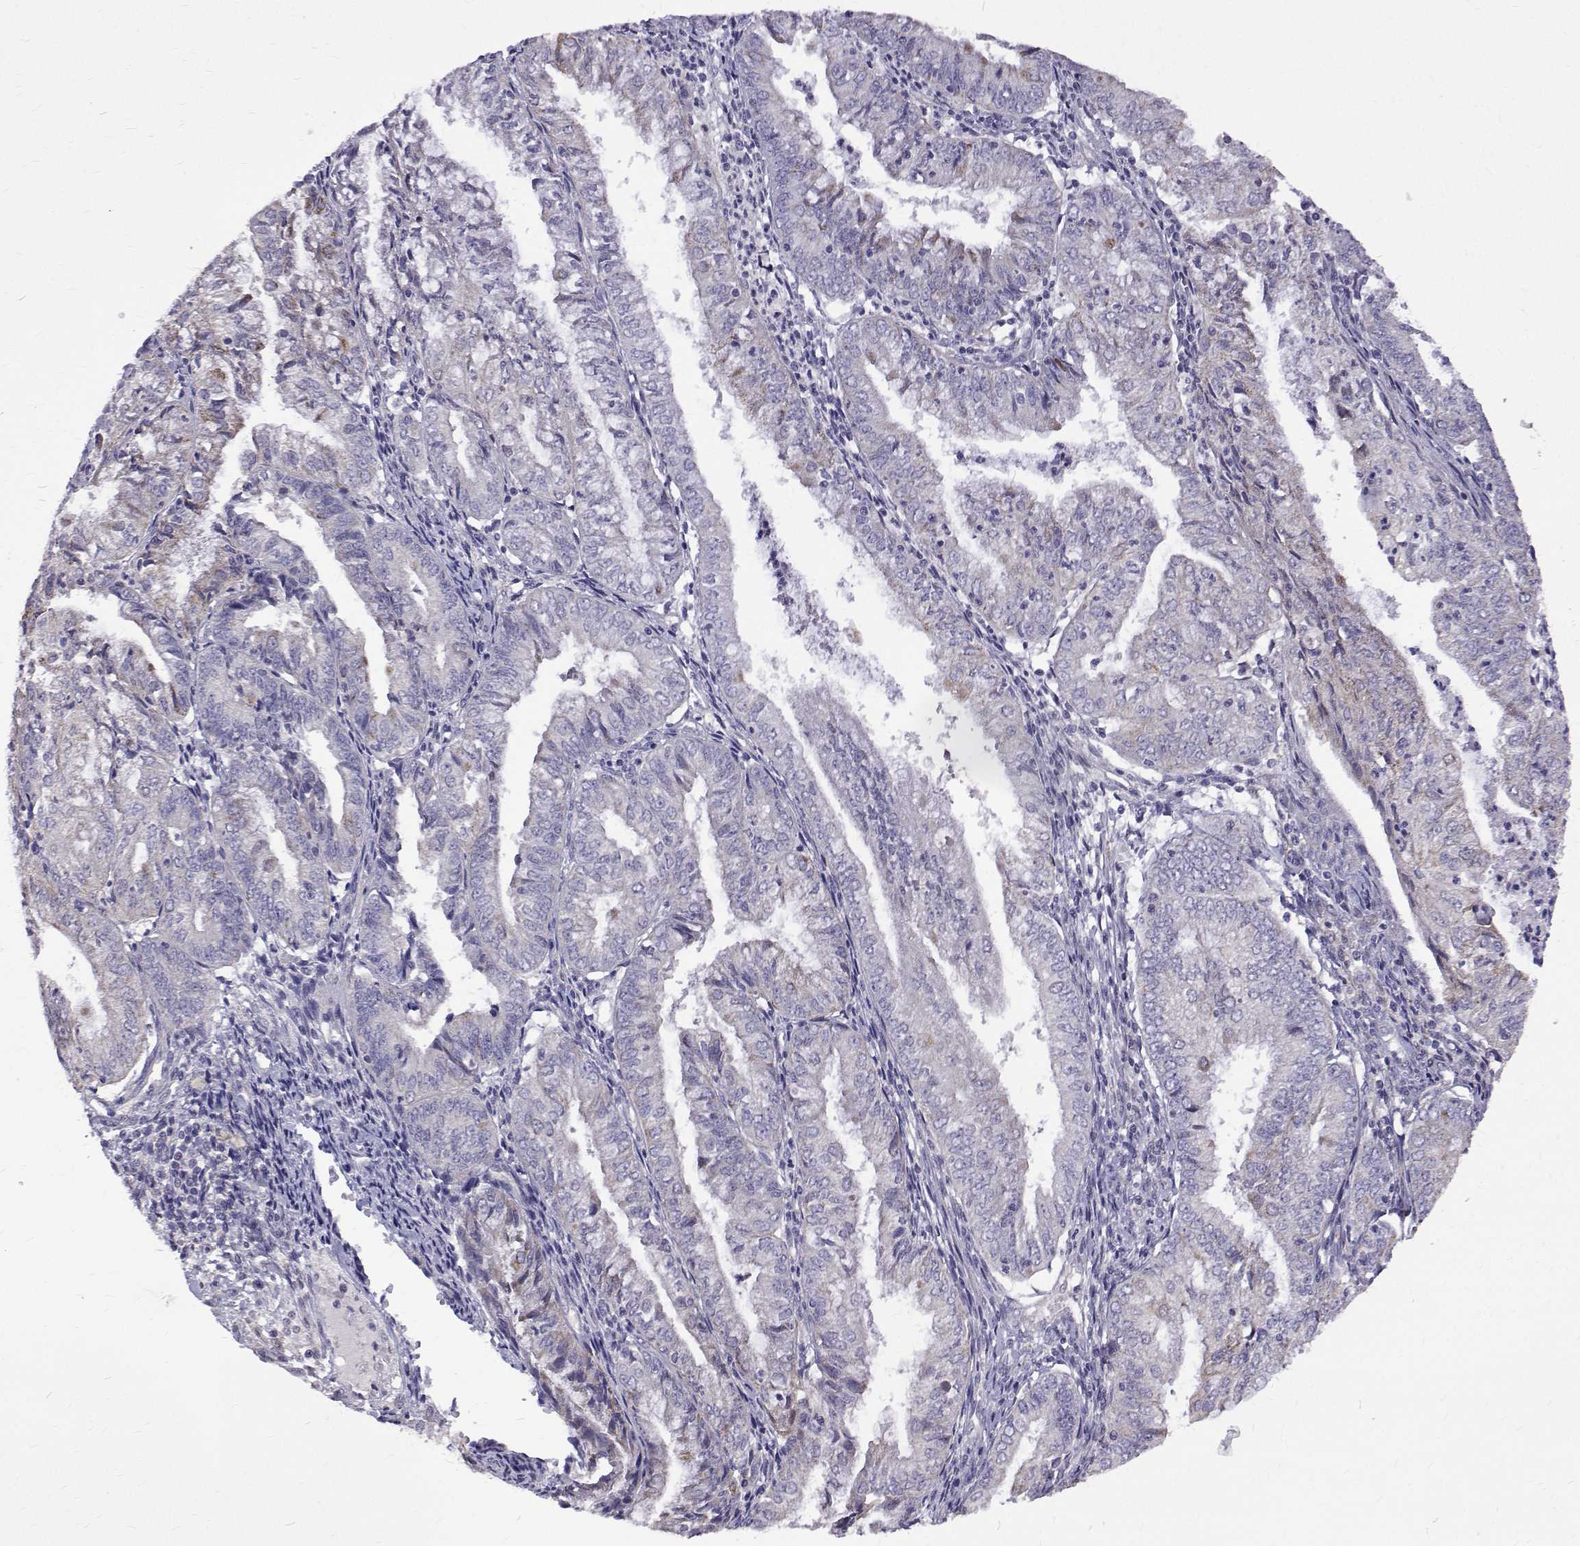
{"staining": {"intensity": "negative", "quantity": "none", "location": "none"}, "tissue": "endometrial cancer", "cell_type": "Tumor cells", "image_type": "cancer", "snomed": [{"axis": "morphology", "description": "Adenocarcinoma, NOS"}, {"axis": "topography", "description": "Endometrium"}], "caption": "A histopathology image of endometrial adenocarcinoma stained for a protein demonstrates no brown staining in tumor cells.", "gene": "PADI1", "patient": {"sex": "female", "age": 55}}